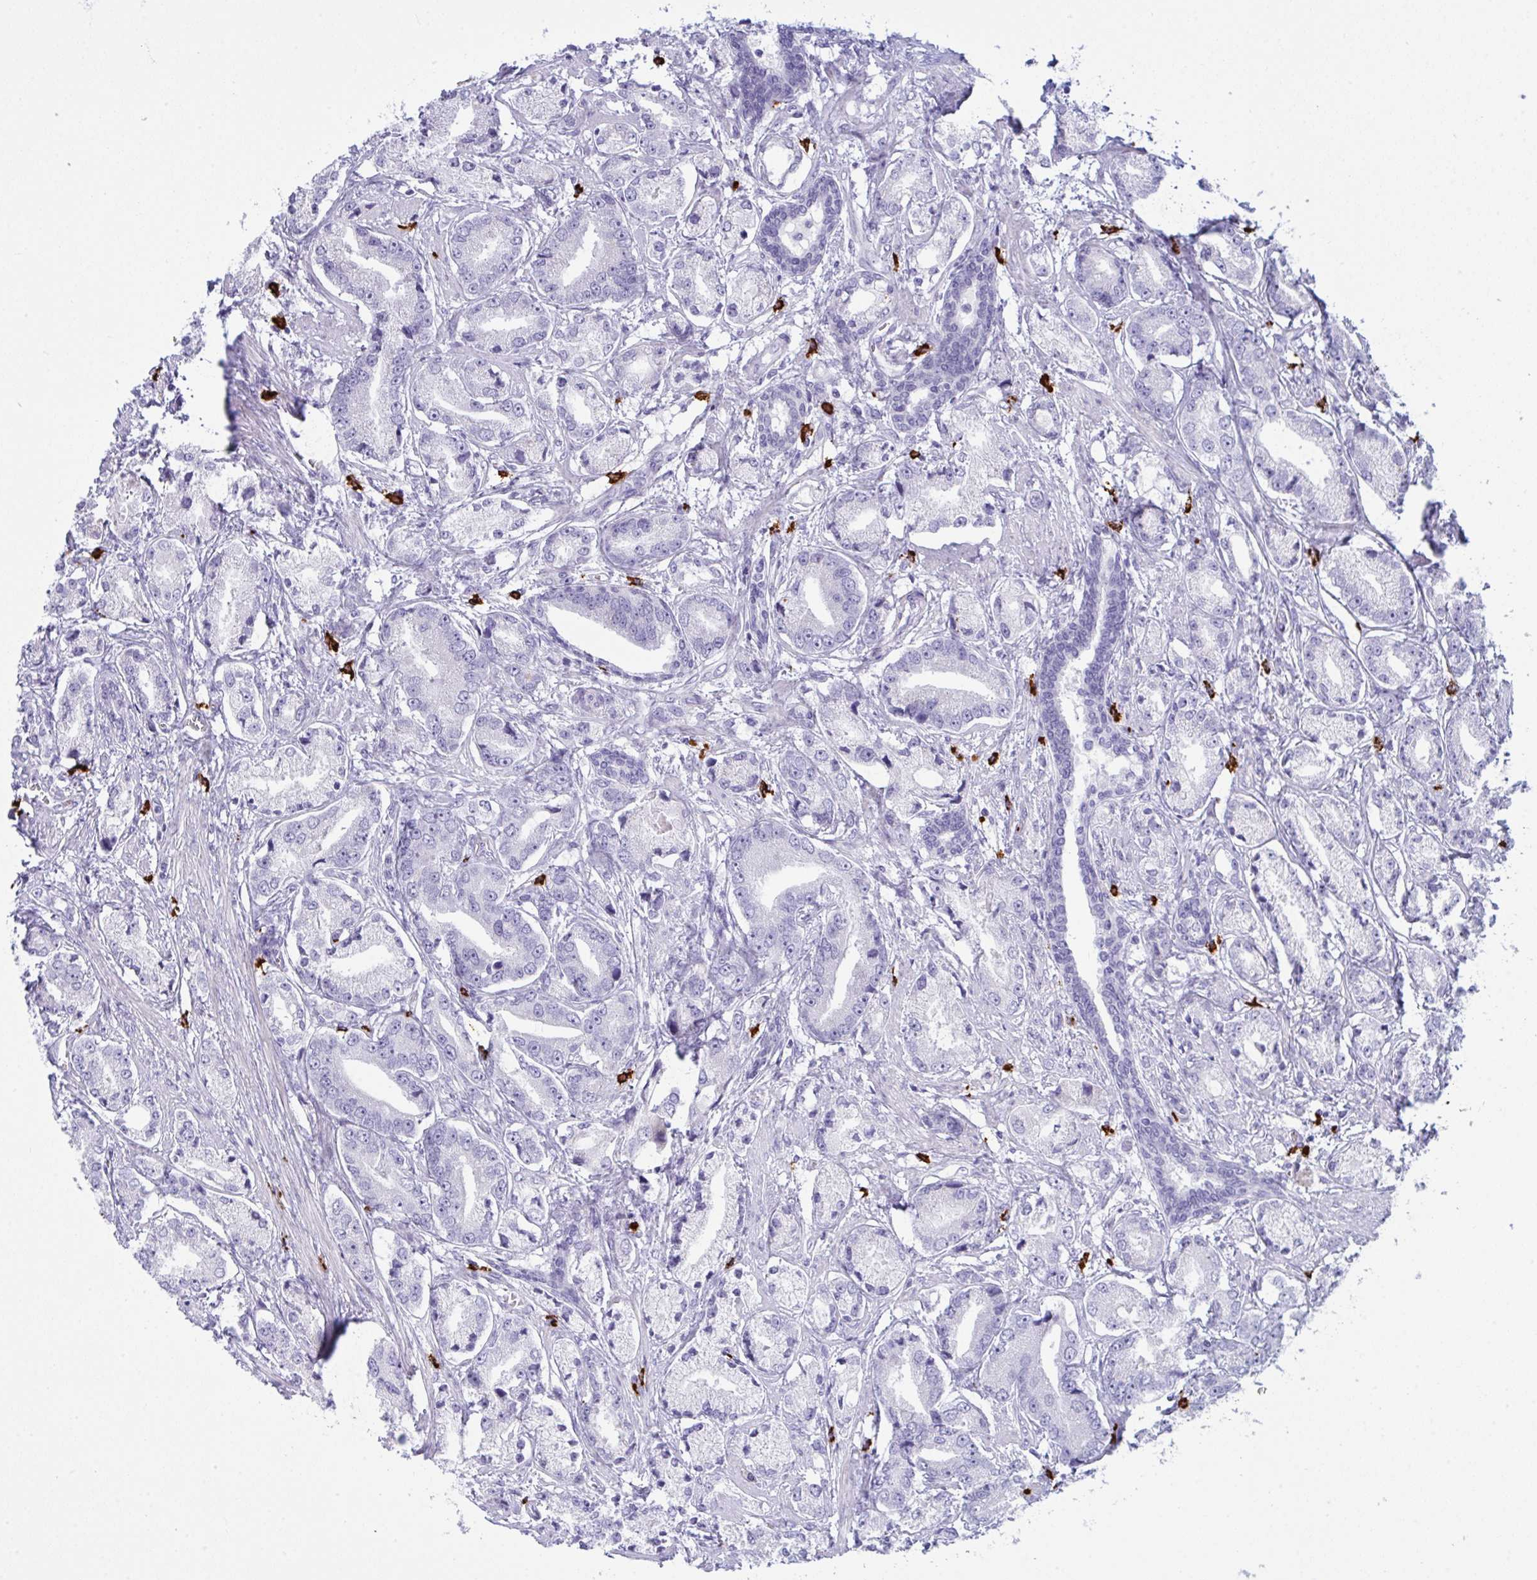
{"staining": {"intensity": "negative", "quantity": "none", "location": "none"}, "tissue": "prostate cancer", "cell_type": "Tumor cells", "image_type": "cancer", "snomed": [{"axis": "morphology", "description": "Adenocarcinoma, High grade"}, {"axis": "topography", "description": "Prostate and seminal vesicle, NOS"}], "caption": "Prostate cancer stained for a protein using IHC demonstrates no staining tumor cells.", "gene": "ZNF684", "patient": {"sex": "male", "age": 61}}